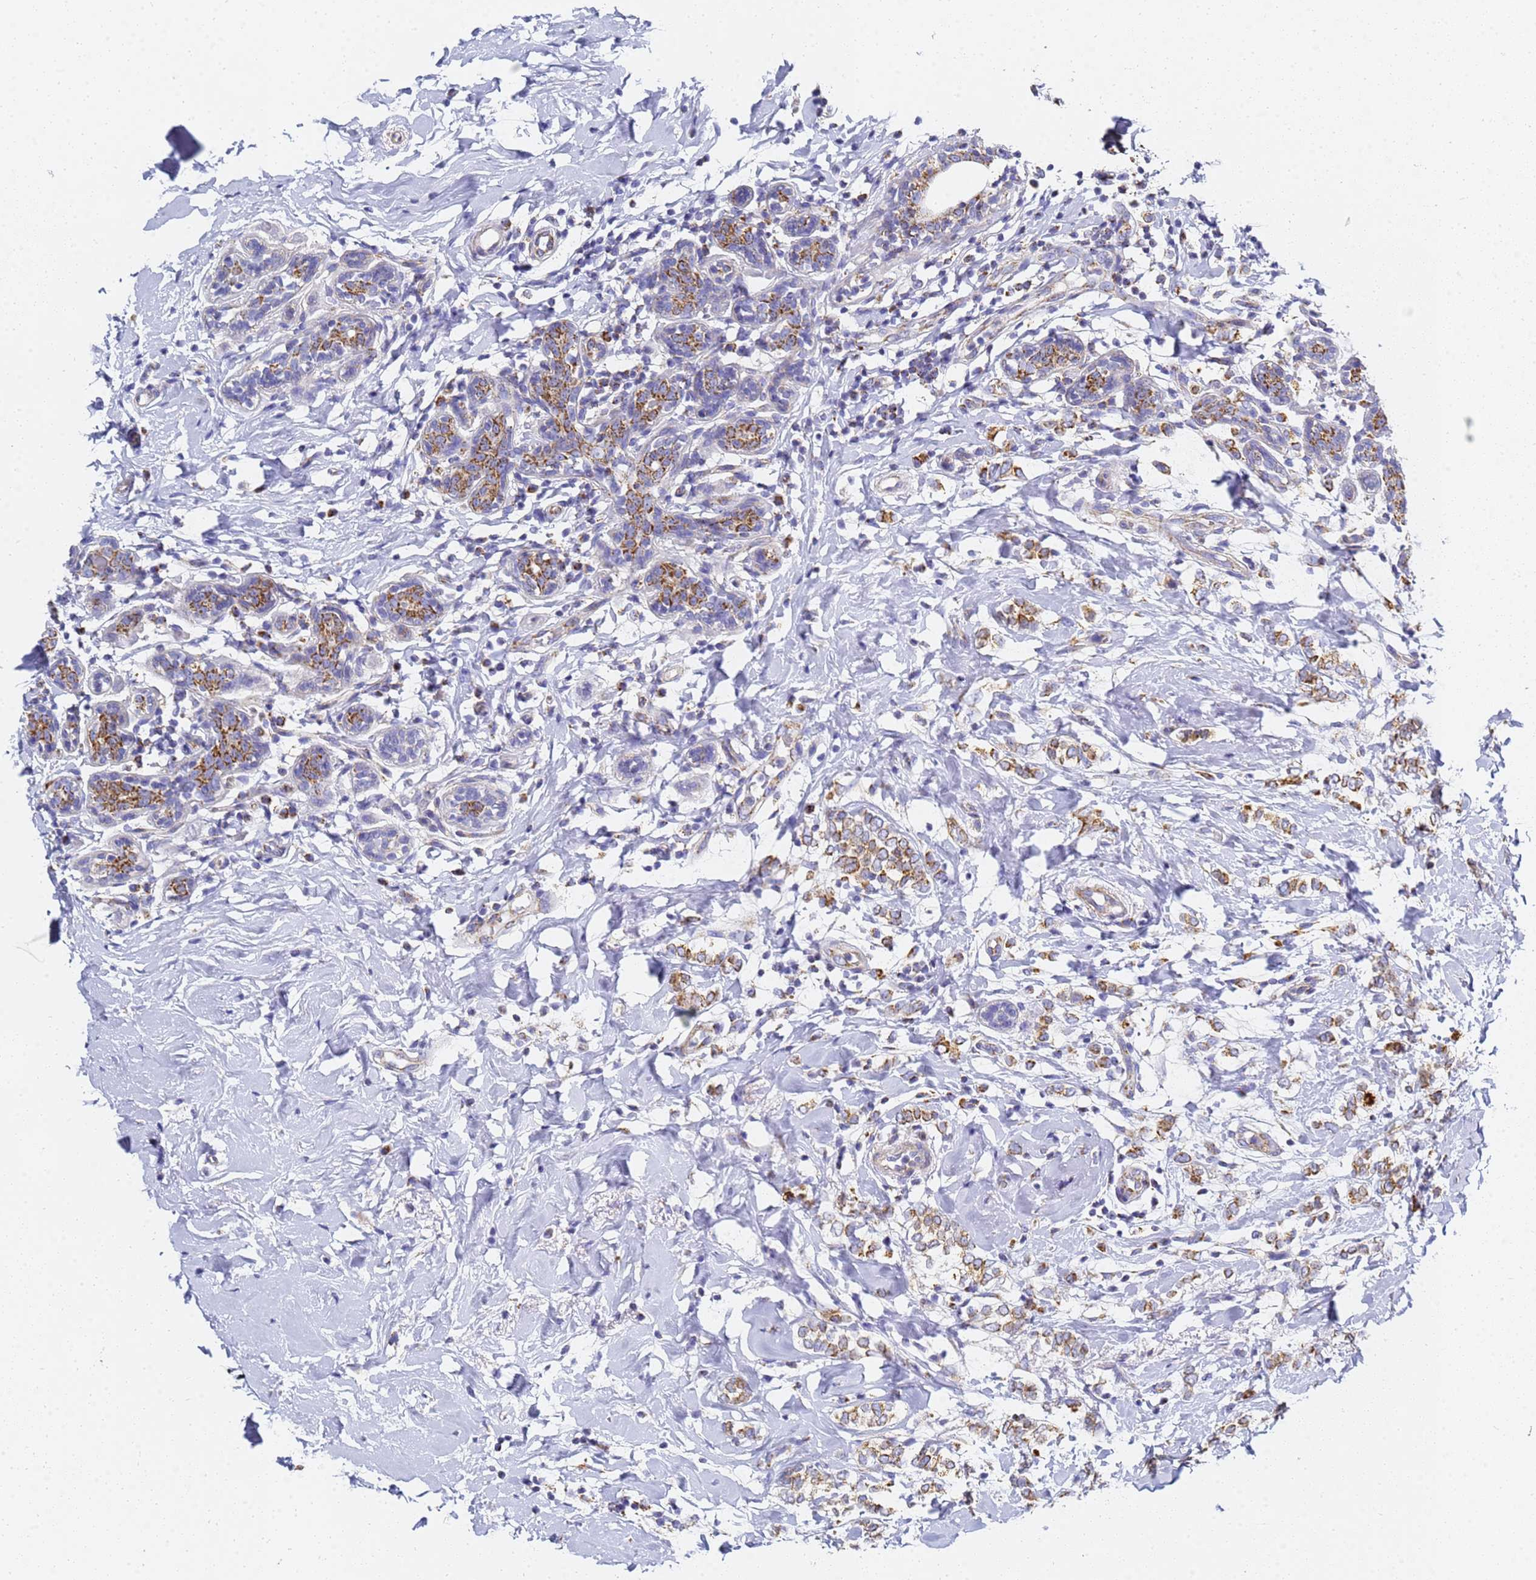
{"staining": {"intensity": "strong", "quantity": ">75%", "location": "cytoplasmic/membranous"}, "tissue": "breast cancer", "cell_type": "Tumor cells", "image_type": "cancer", "snomed": [{"axis": "morphology", "description": "Normal tissue, NOS"}, {"axis": "morphology", "description": "Lobular carcinoma"}, {"axis": "topography", "description": "Breast"}], "caption": "Brown immunohistochemical staining in breast lobular carcinoma demonstrates strong cytoplasmic/membranous positivity in approximately >75% of tumor cells.", "gene": "CNIH4", "patient": {"sex": "female", "age": 47}}